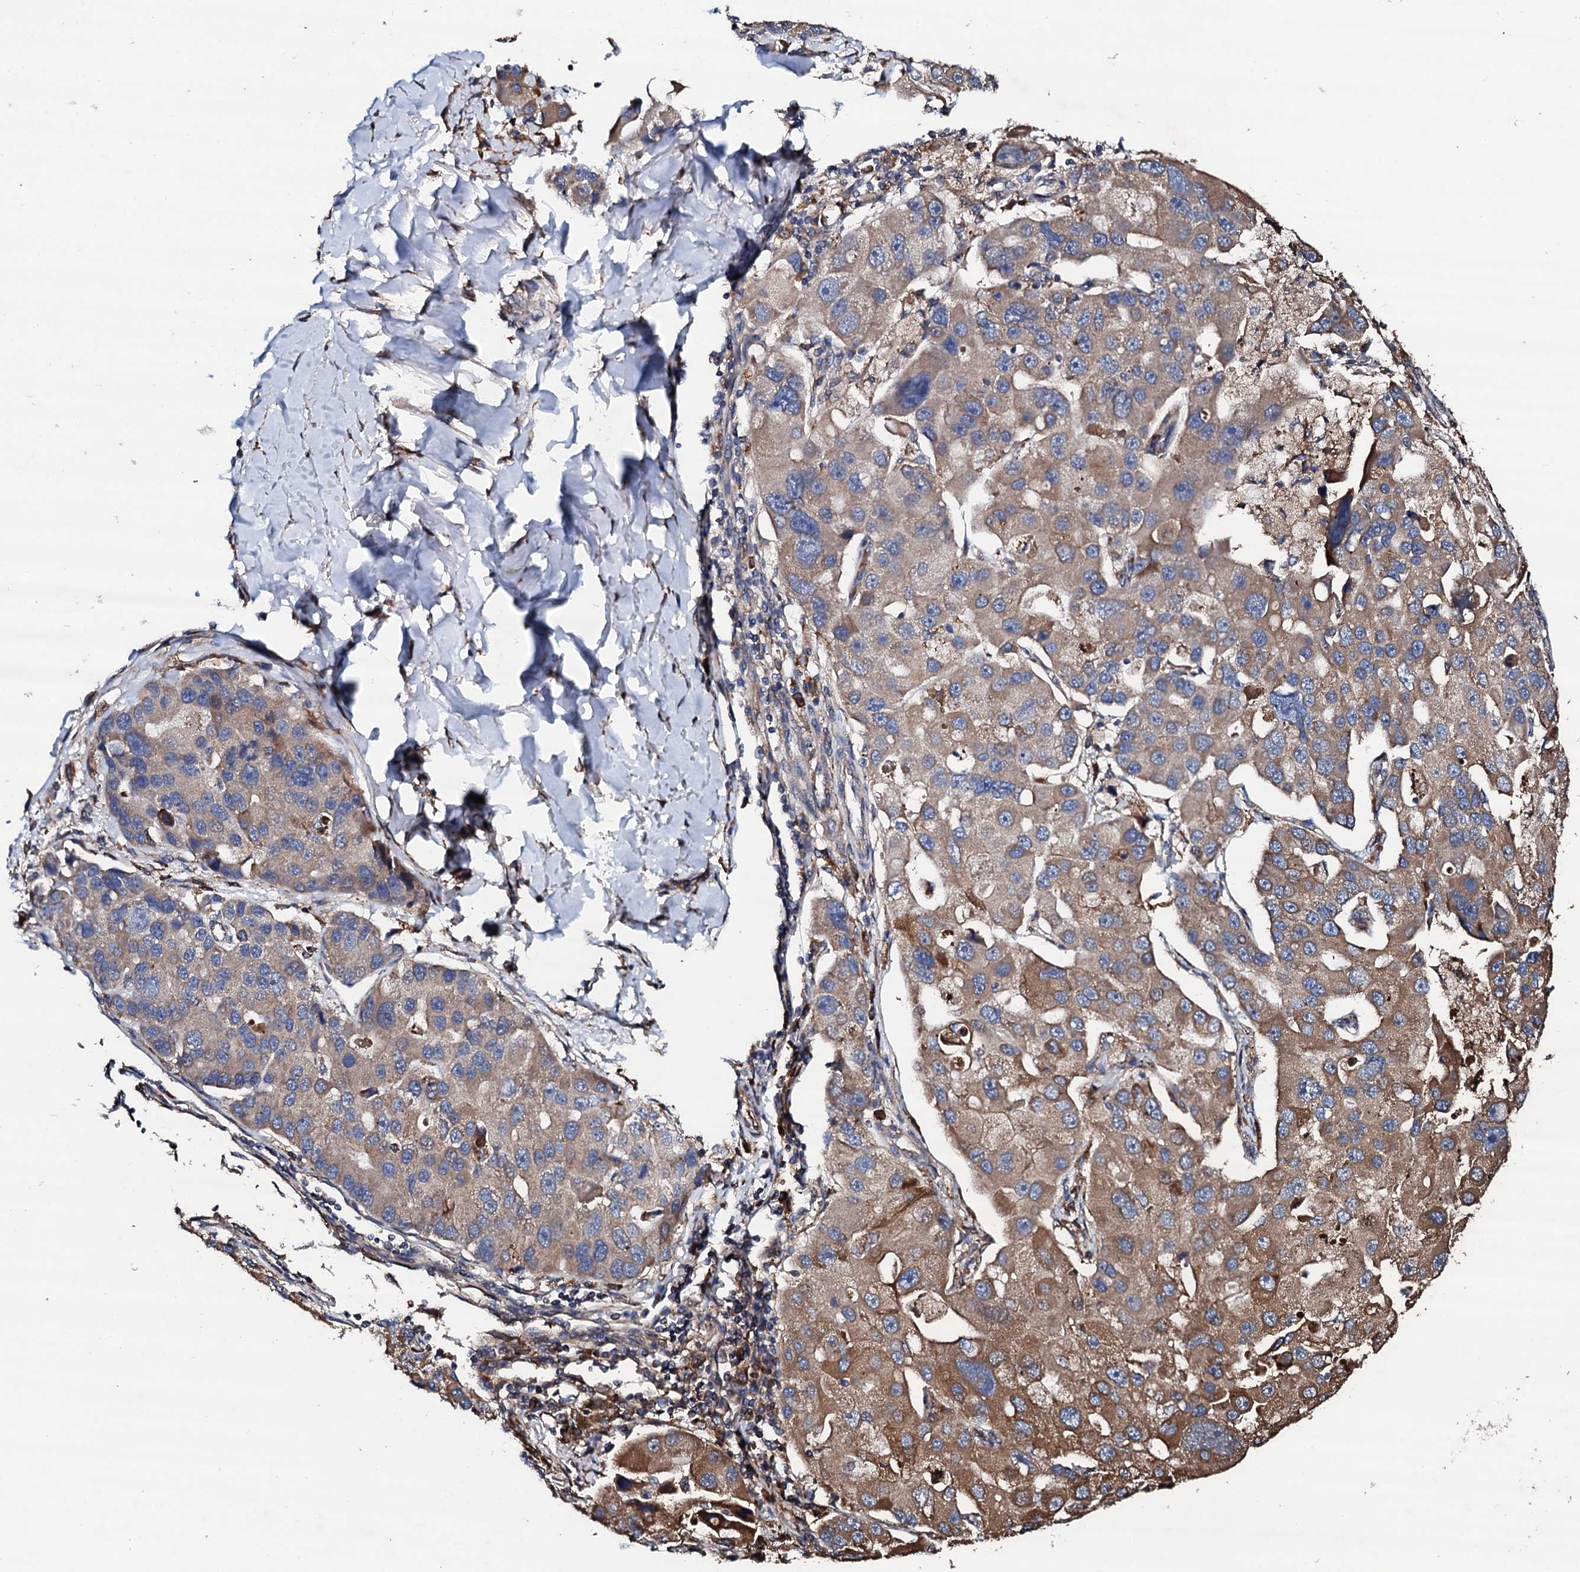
{"staining": {"intensity": "moderate", "quantity": ">75%", "location": "cytoplasmic/membranous"}, "tissue": "lung cancer", "cell_type": "Tumor cells", "image_type": "cancer", "snomed": [{"axis": "morphology", "description": "Adenocarcinoma, NOS"}, {"axis": "topography", "description": "Lung"}], "caption": "Moderate cytoplasmic/membranous staining is seen in about >75% of tumor cells in lung cancer.", "gene": "CKAP5", "patient": {"sex": "female", "age": 54}}